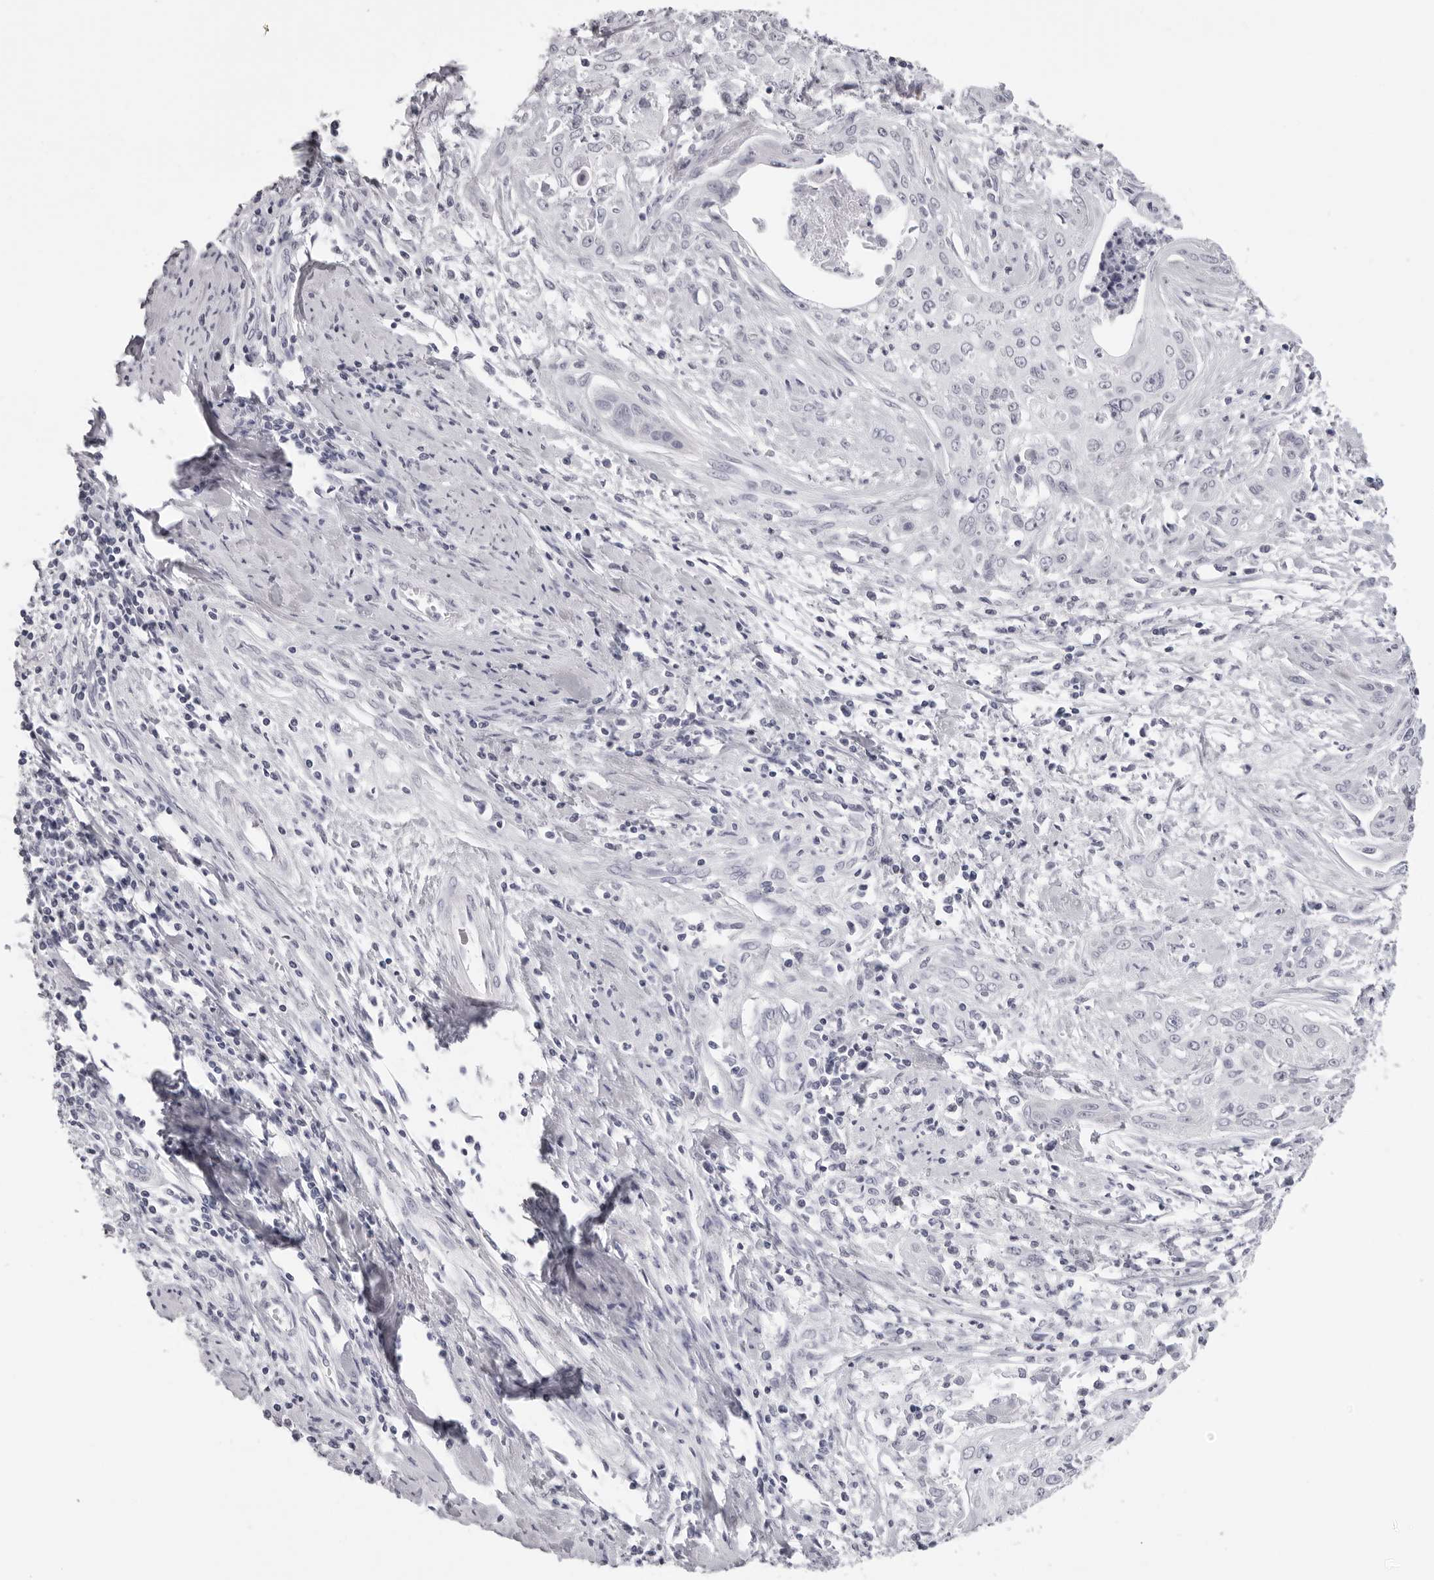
{"staining": {"intensity": "negative", "quantity": "none", "location": "none"}, "tissue": "cervical cancer", "cell_type": "Tumor cells", "image_type": "cancer", "snomed": [{"axis": "morphology", "description": "Squamous cell carcinoma, NOS"}, {"axis": "topography", "description": "Cervix"}], "caption": "A high-resolution histopathology image shows IHC staining of cervical squamous cell carcinoma, which demonstrates no significant expression in tumor cells. (DAB immunohistochemistry visualized using brightfield microscopy, high magnification).", "gene": "DNALI1", "patient": {"sex": "female", "age": 55}}